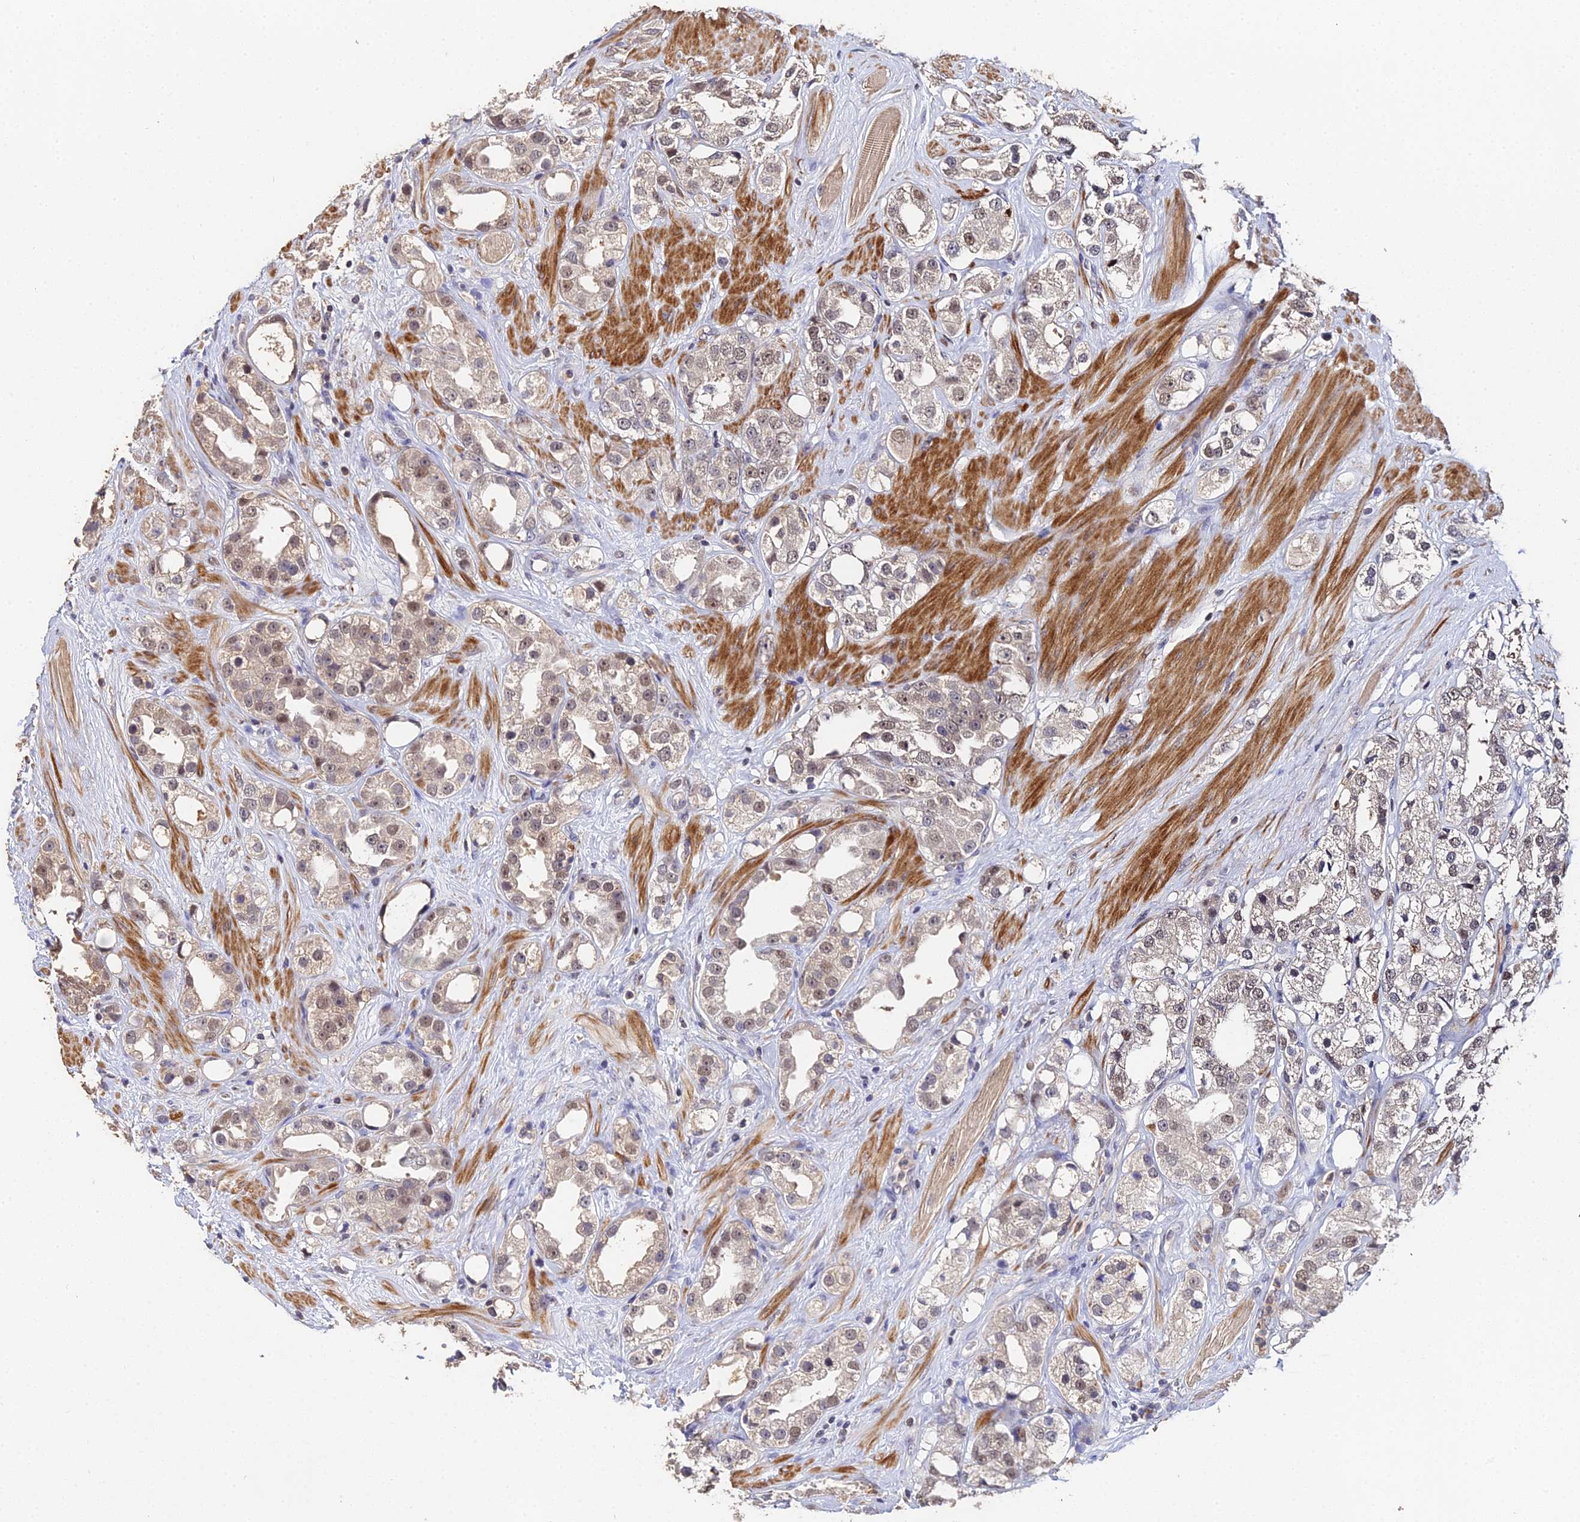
{"staining": {"intensity": "moderate", "quantity": "25%-75%", "location": "nuclear"}, "tissue": "prostate cancer", "cell_type": "Tumor cells", "image_type": "cancer", "snomed": [{"axis": "morphology", "description": "Adenocarcinoma, NOS"}, {"axis": "topography", "description": "Prostate"}], "caption": "A high-resolution micrograph shows immunohistochemistry staining of adenocarcinoma (prostate), which reveals moderate nuclear expression in about 25%-75% of tumor cells.", "gene": "LSM5", "patient": {"sex": "male", "age": 79}}